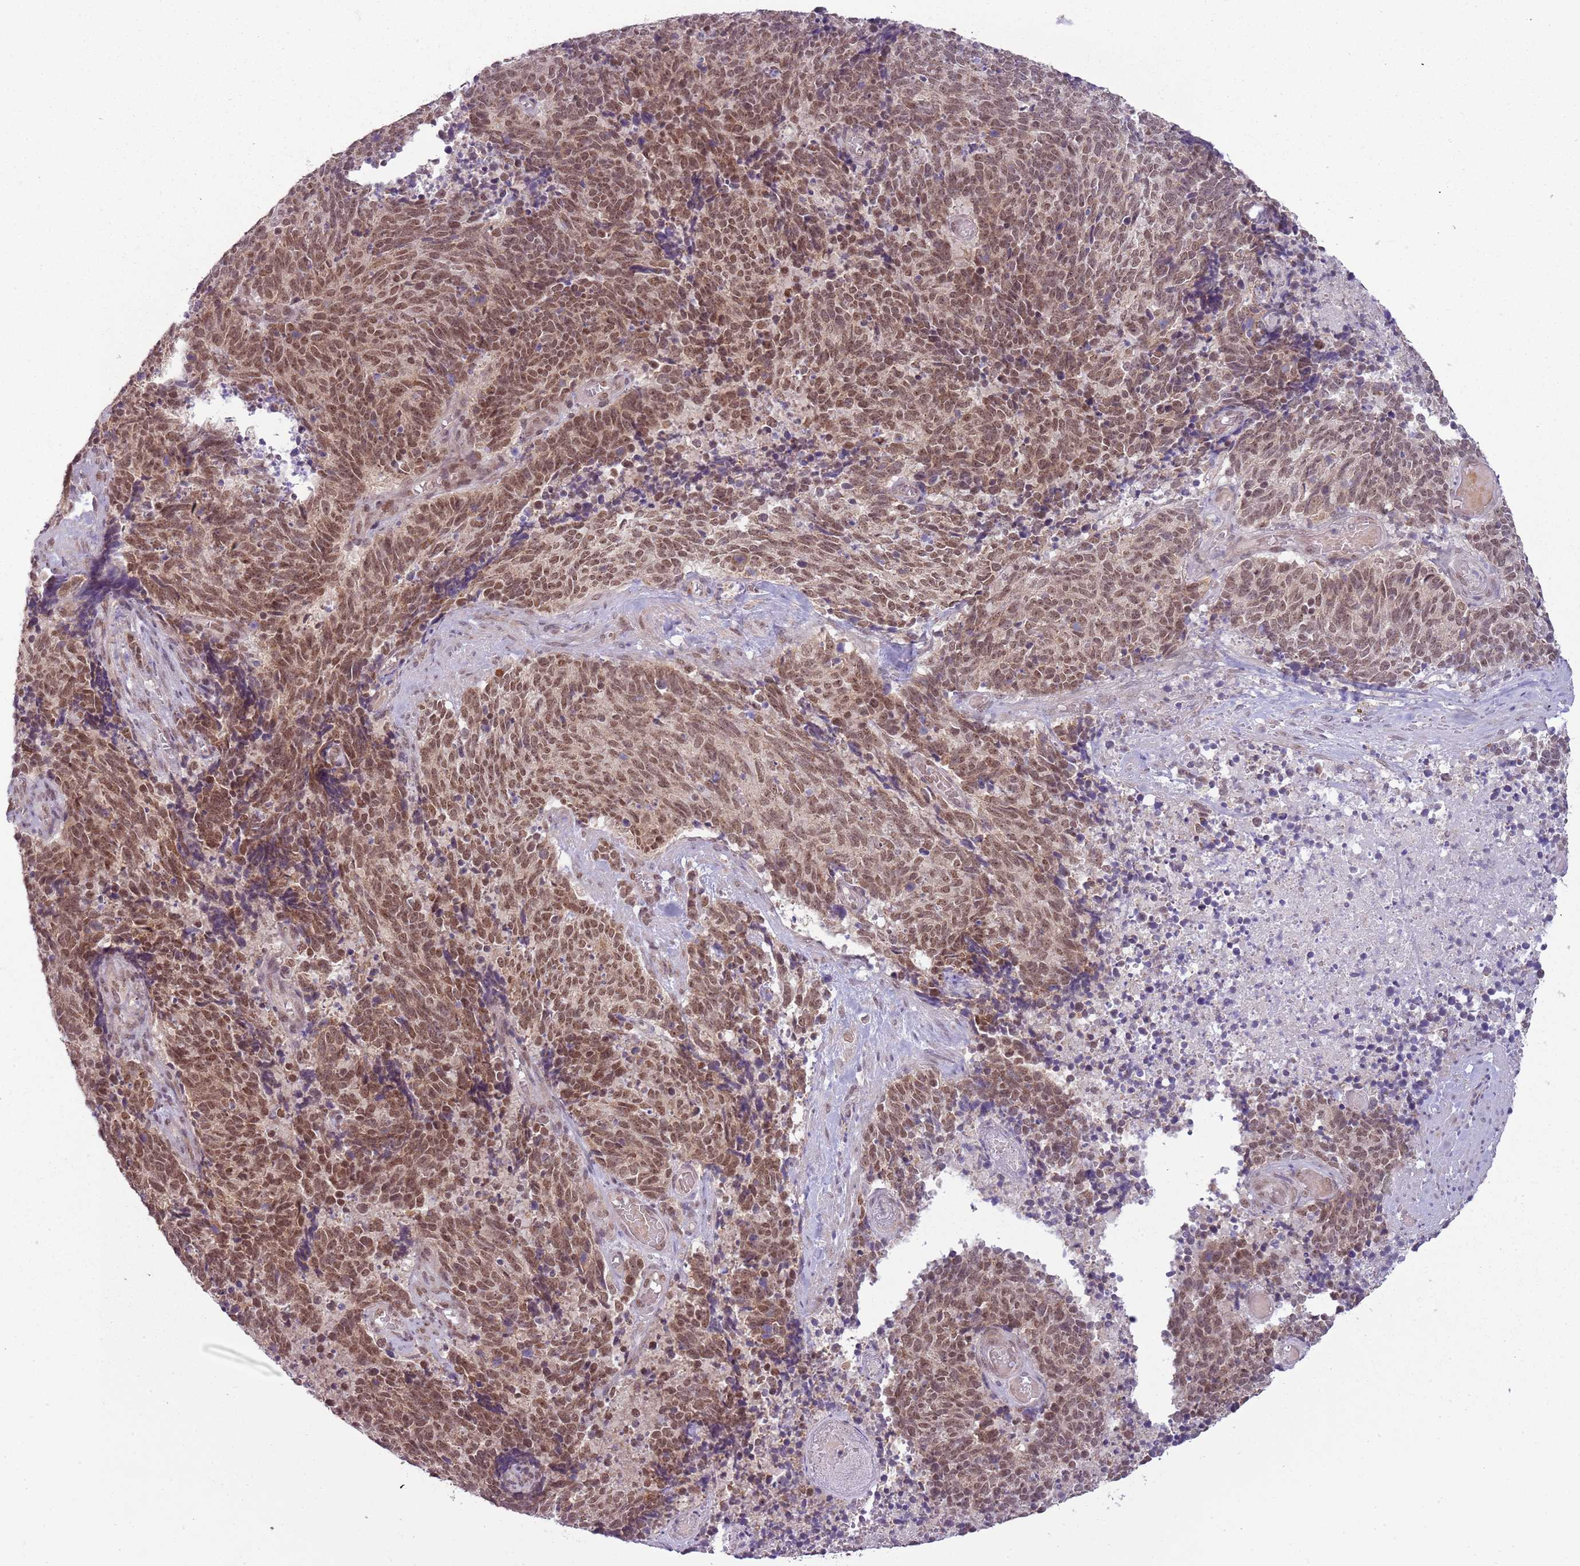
{"staining": {"intensity": "moderate", "quantity": ">75%", "location": "nuclear"}, "tissue": "cervical cancer", "cell_type": "Tumor cells", "image_type": "cancer", "snomed": [{"axis": "morphology", "description": "Squamous cell carcinoma, NOS"}, {"axis": "topography", "description": "Cervix"}], "caption": "Immunohistochemistry (IHC) photomicrograph of neoplastic tissue: human squamous cell carcinoma (cervical) stained using IHC shows medium levels of moderate protein expression localized specifically in the nuclear of tumor cells, appearing as a nuclear brown color.", "gene": "FAM120AOS", "patient": {"sex": "female", "age": 29}}